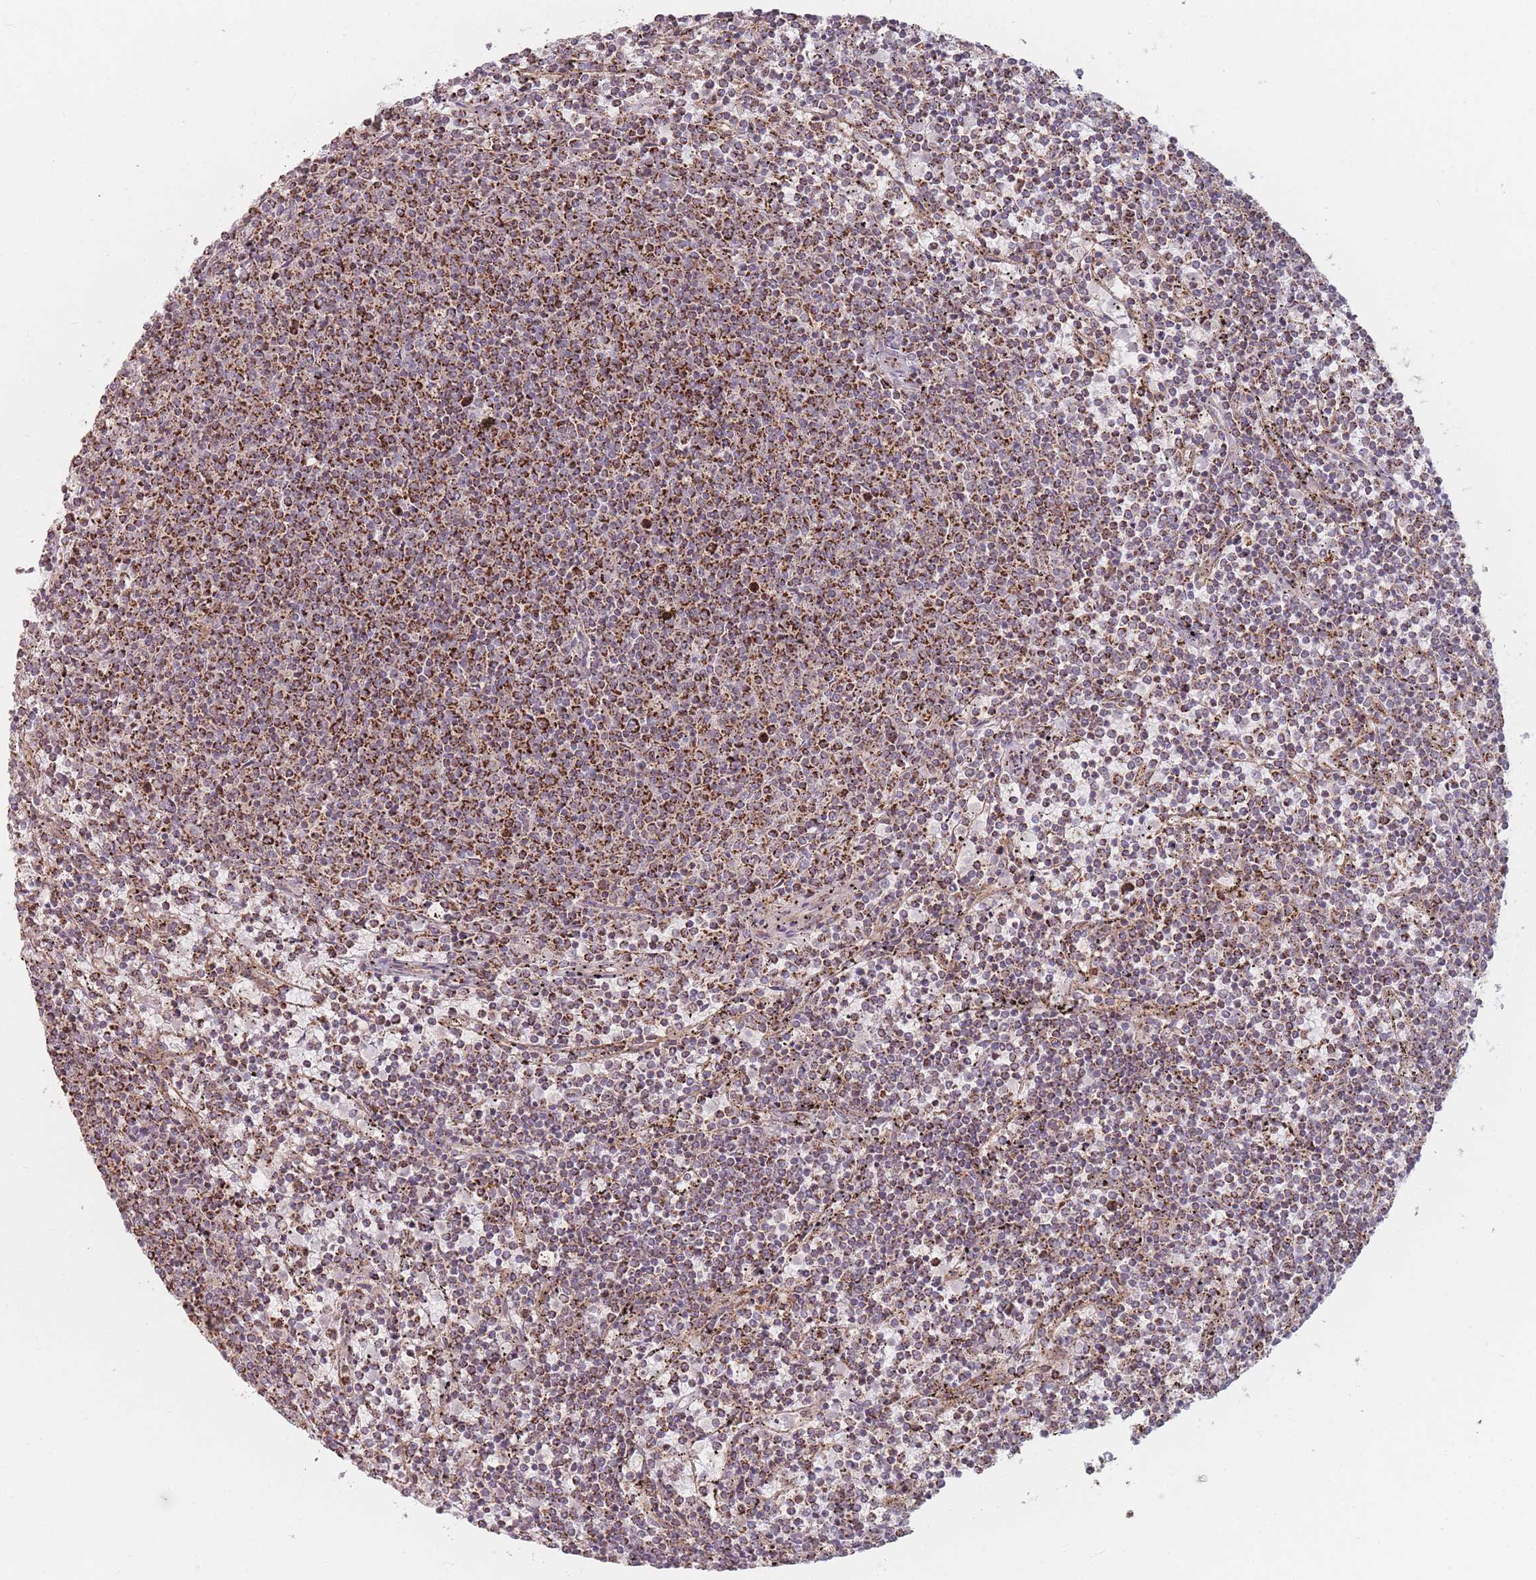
{"staining": {"intensity": "strong", "quantity": ">75%", "location": "cytoplasmic/membranous"}, "tissue": "lymphoma", "cell_type": "Tumor cells", "image_type": "cancer", "snomed": [{"axis": "morphology", "description": "Malignant lymphoma, non-Hodgkin's type, Low grade"}, {"axis": "topography", "description": "Spleen"}], "caption": "An image of human malignant lymphoma, non-Hodgkin's type (low-grade) stained for a protein reveals strong cytoplasmic/membranous brown staining in tumor cells.", "gene": "ESRP2", "patient": {"sex": "female", "age": 50}}